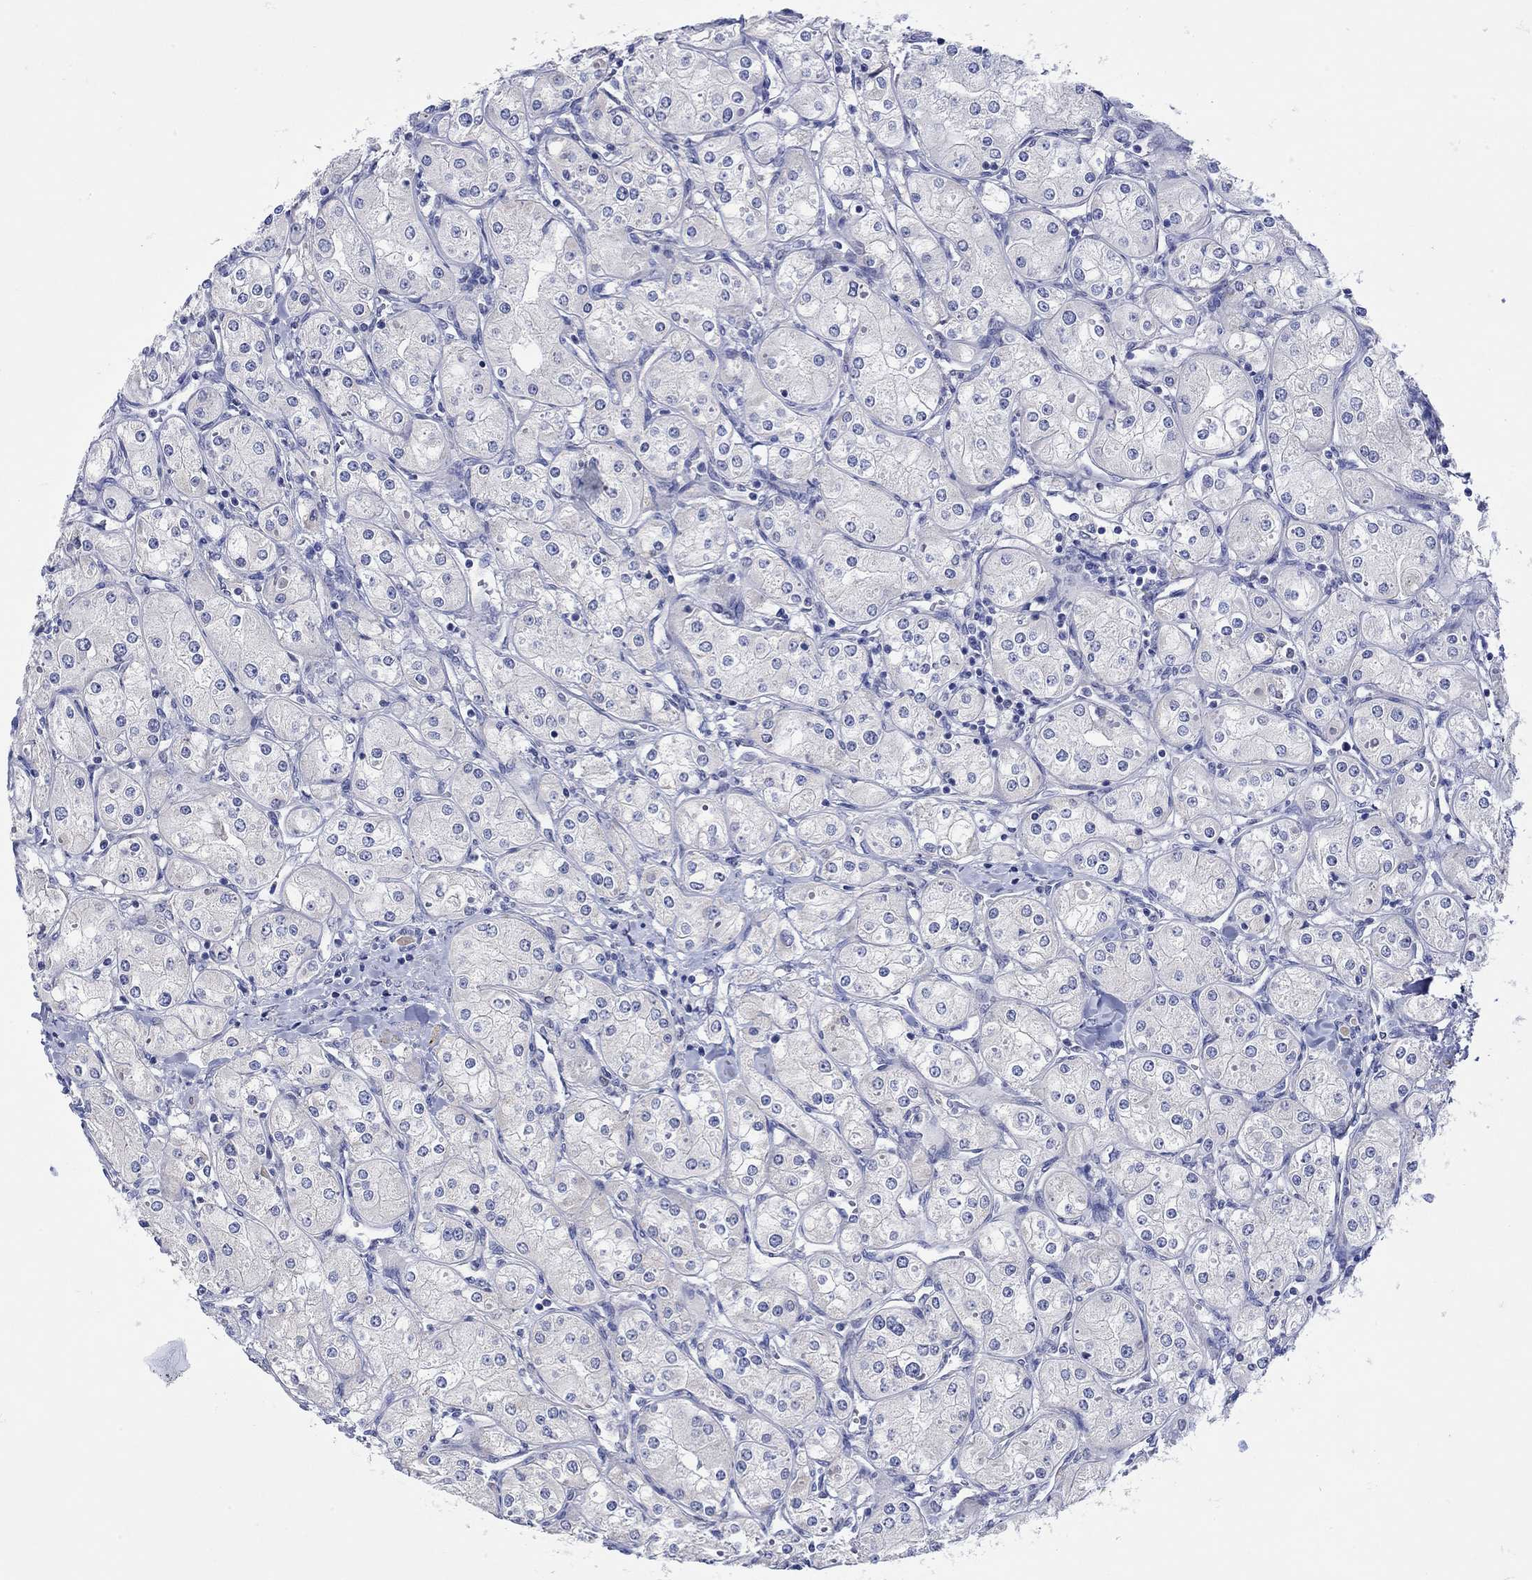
{"staining": {"intensity": "negative", "quantity": "none", "location": "none"}, "tissue": "renal cancer", "cell_type": "Tumor cells", "image_type": "cancer", "snomed": [{"axis": "morphology", "description": "Adenocarcinoma, NOS"}, {"axis": "topography", "description": "Kidney"}], "caption": "An immunohistochemistry (IHC) image of renal cancer is shown. There is no staining in tumor cells of renal cancer. (Immunohistochemistry (ihc), brightfield microscopy, high magnification).", "gene": "MSI1", "patient": {"sex": "male", "age": 77}}